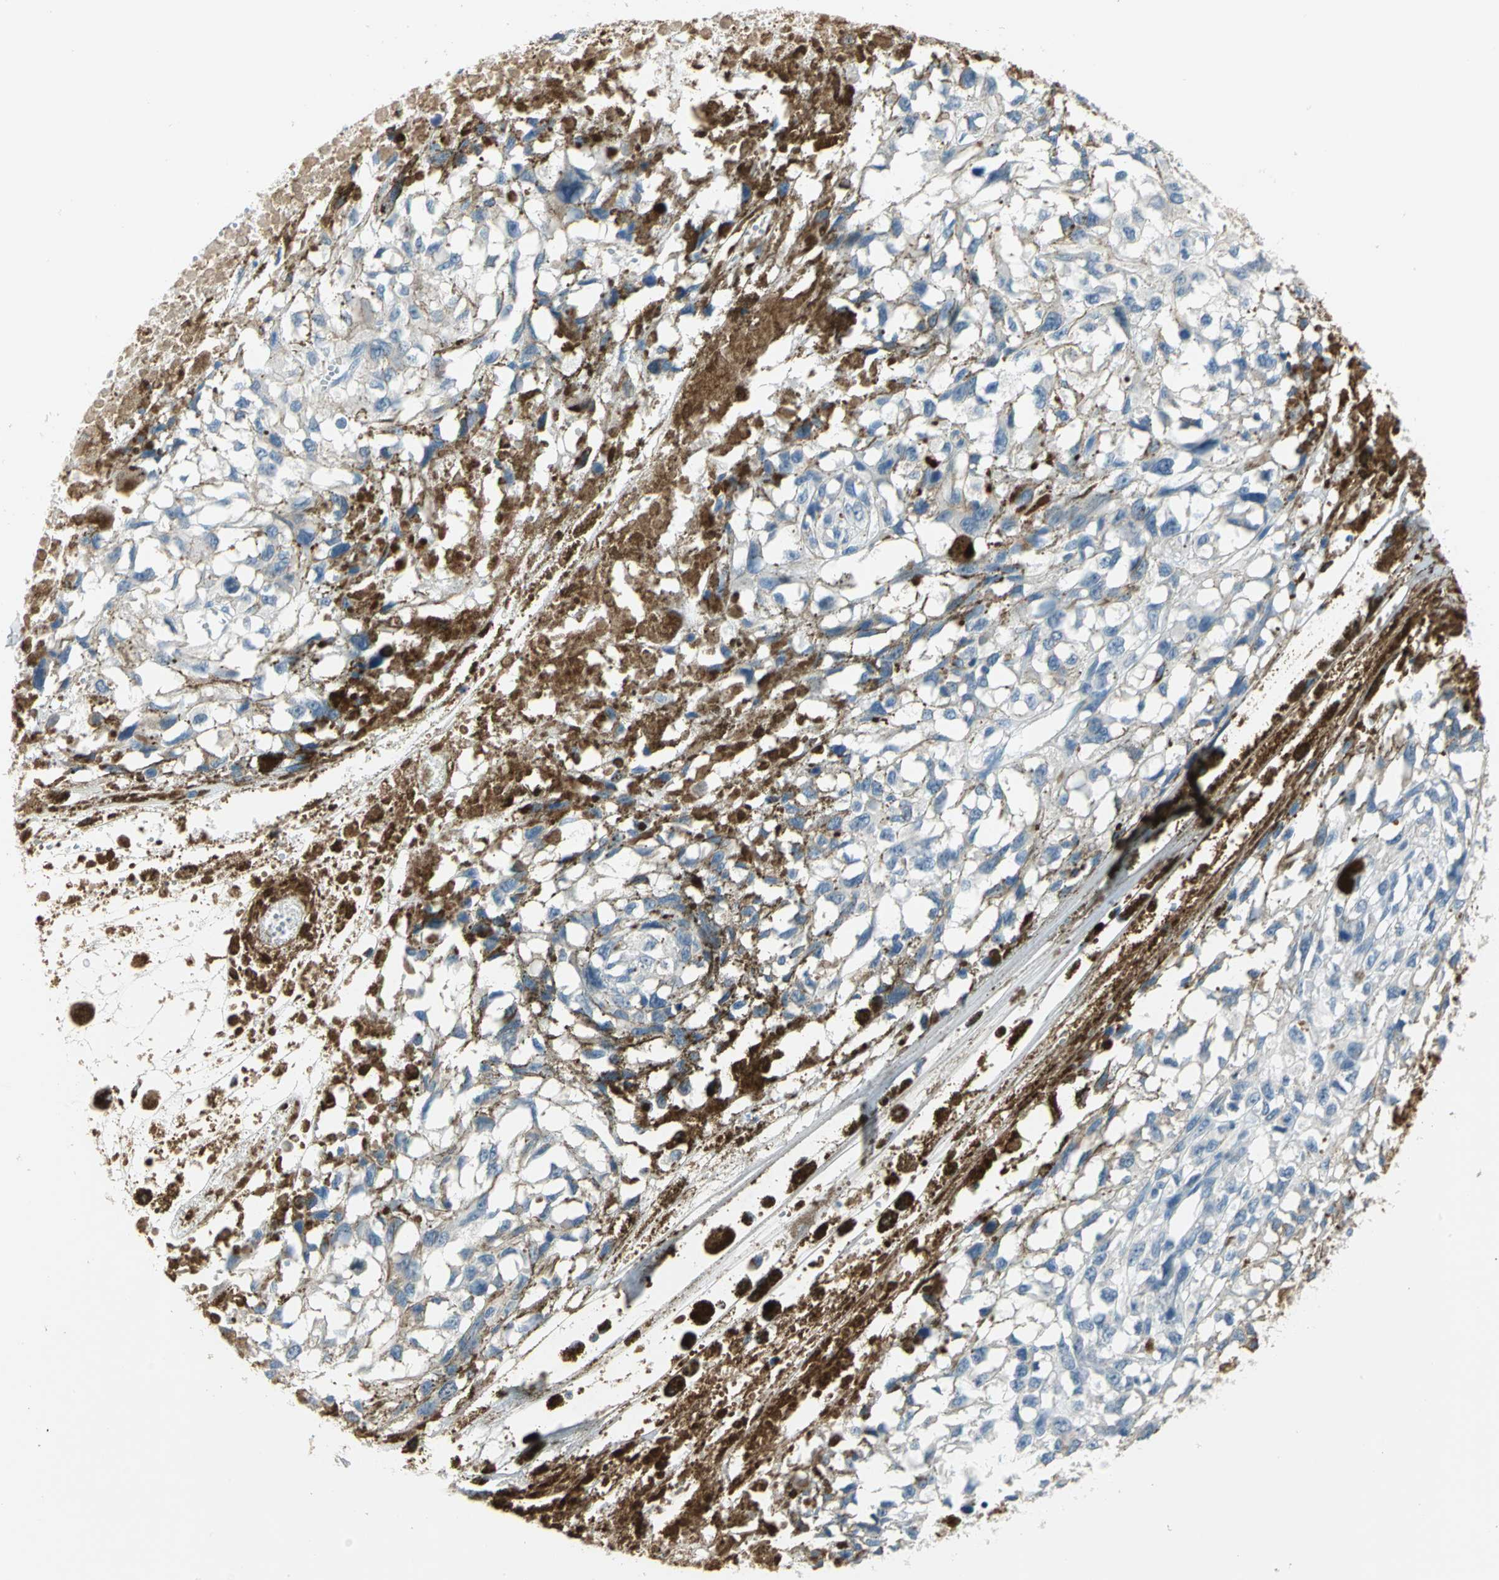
{"staining": {"intensity": "negative", "quantity": "none", "location": "none"}, "tissue": "melanoma", "cell_type": "Tumor cells", "image_type": "cancer", "snomed": [{"axis": "morphology", "description": "Malignant melanoma, Metastatic site"}, {"axis": "topography", "description": "Lymph node"}], "caption": "An image of human malignant melanoma (metastatic site) is negative for staining in tumor cells.", "gene": "ZIC1", "patient": {"sex": "male", "age": 59}}